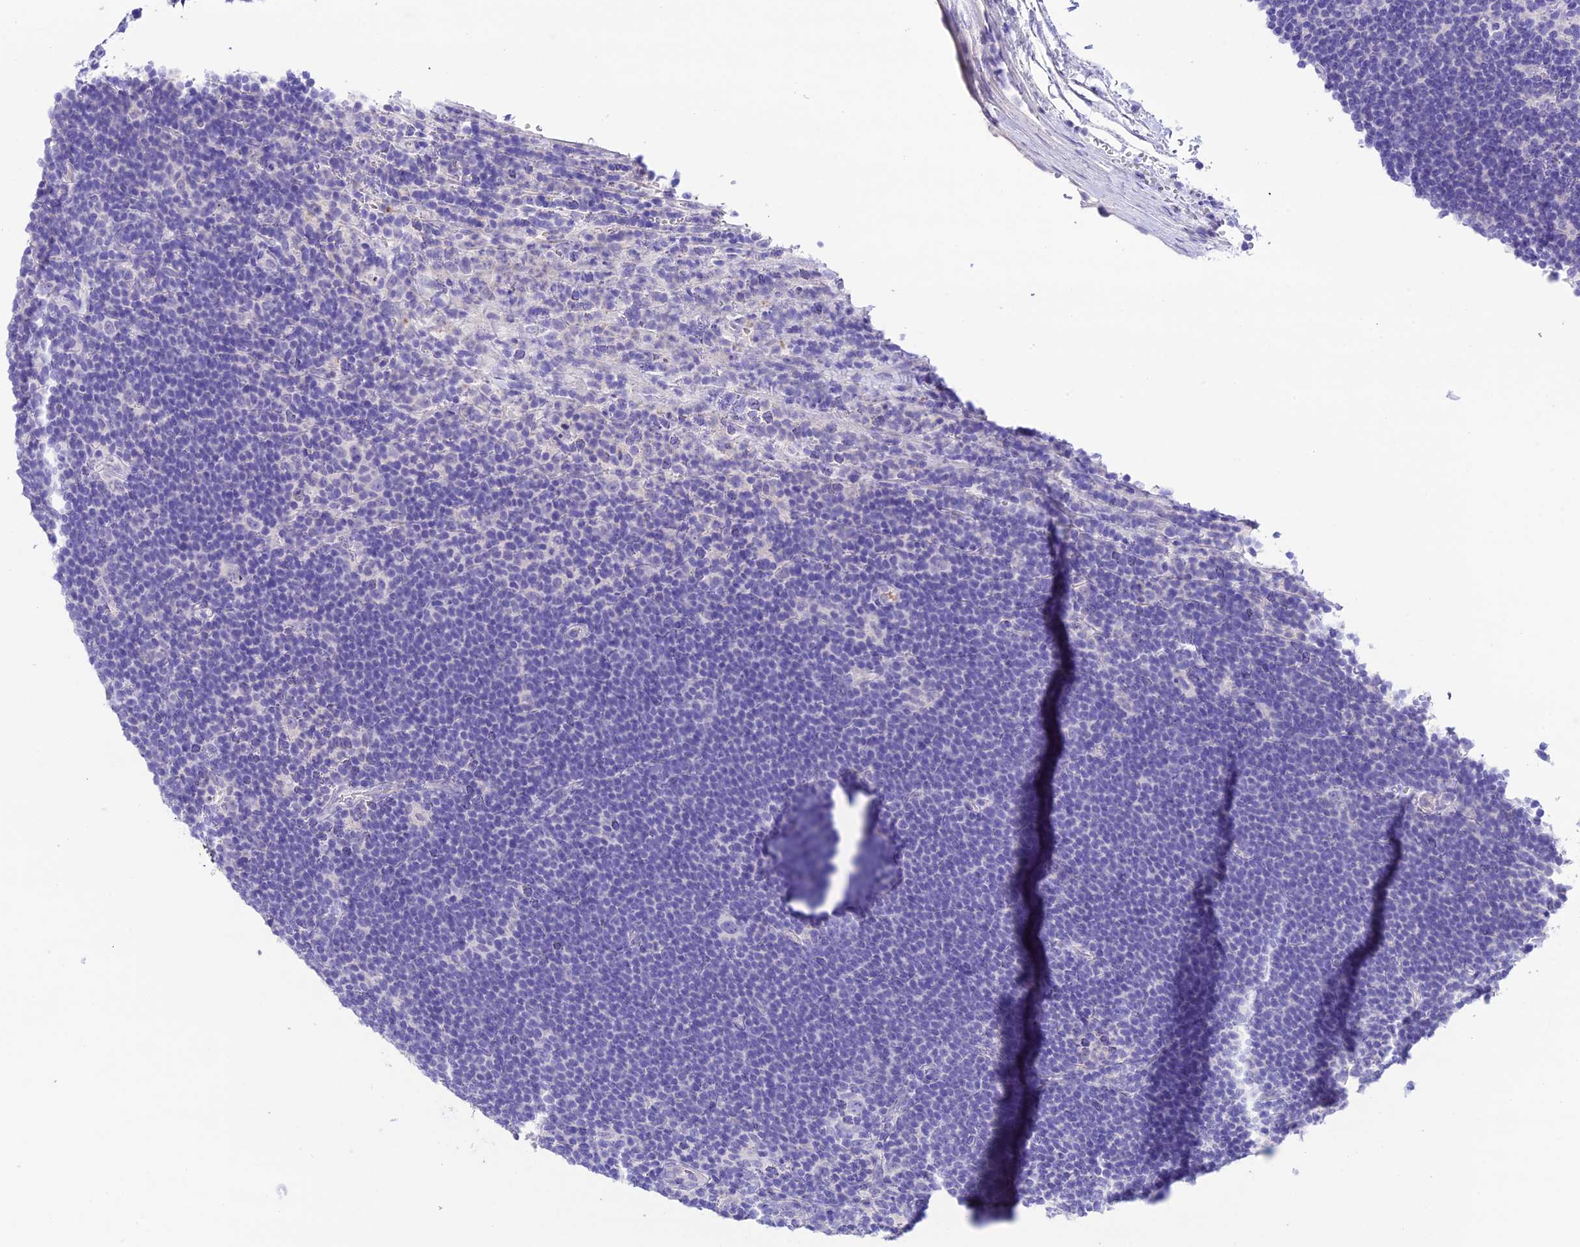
{"staining": {"intensity": "negative", "quantity": "none", "location": "none"}, "tissue": "lymphoma", "cell_type": "Tumor cells", "image_type": "cancer", "snomed": [{"axis": "morphology", "description": "Hodgkin's disease, NOS"}, {"axis": "topography", "description": "Lymph node"}], "caption": "High magnification brightfield microscopy of Hodgkin's disease stained with DAB (brown) and counterstained with hematoxylin (blue): tumor cells show no significant expression.", "gene": "NLRP6", "patient": {"sex": "female", "age": 57}}